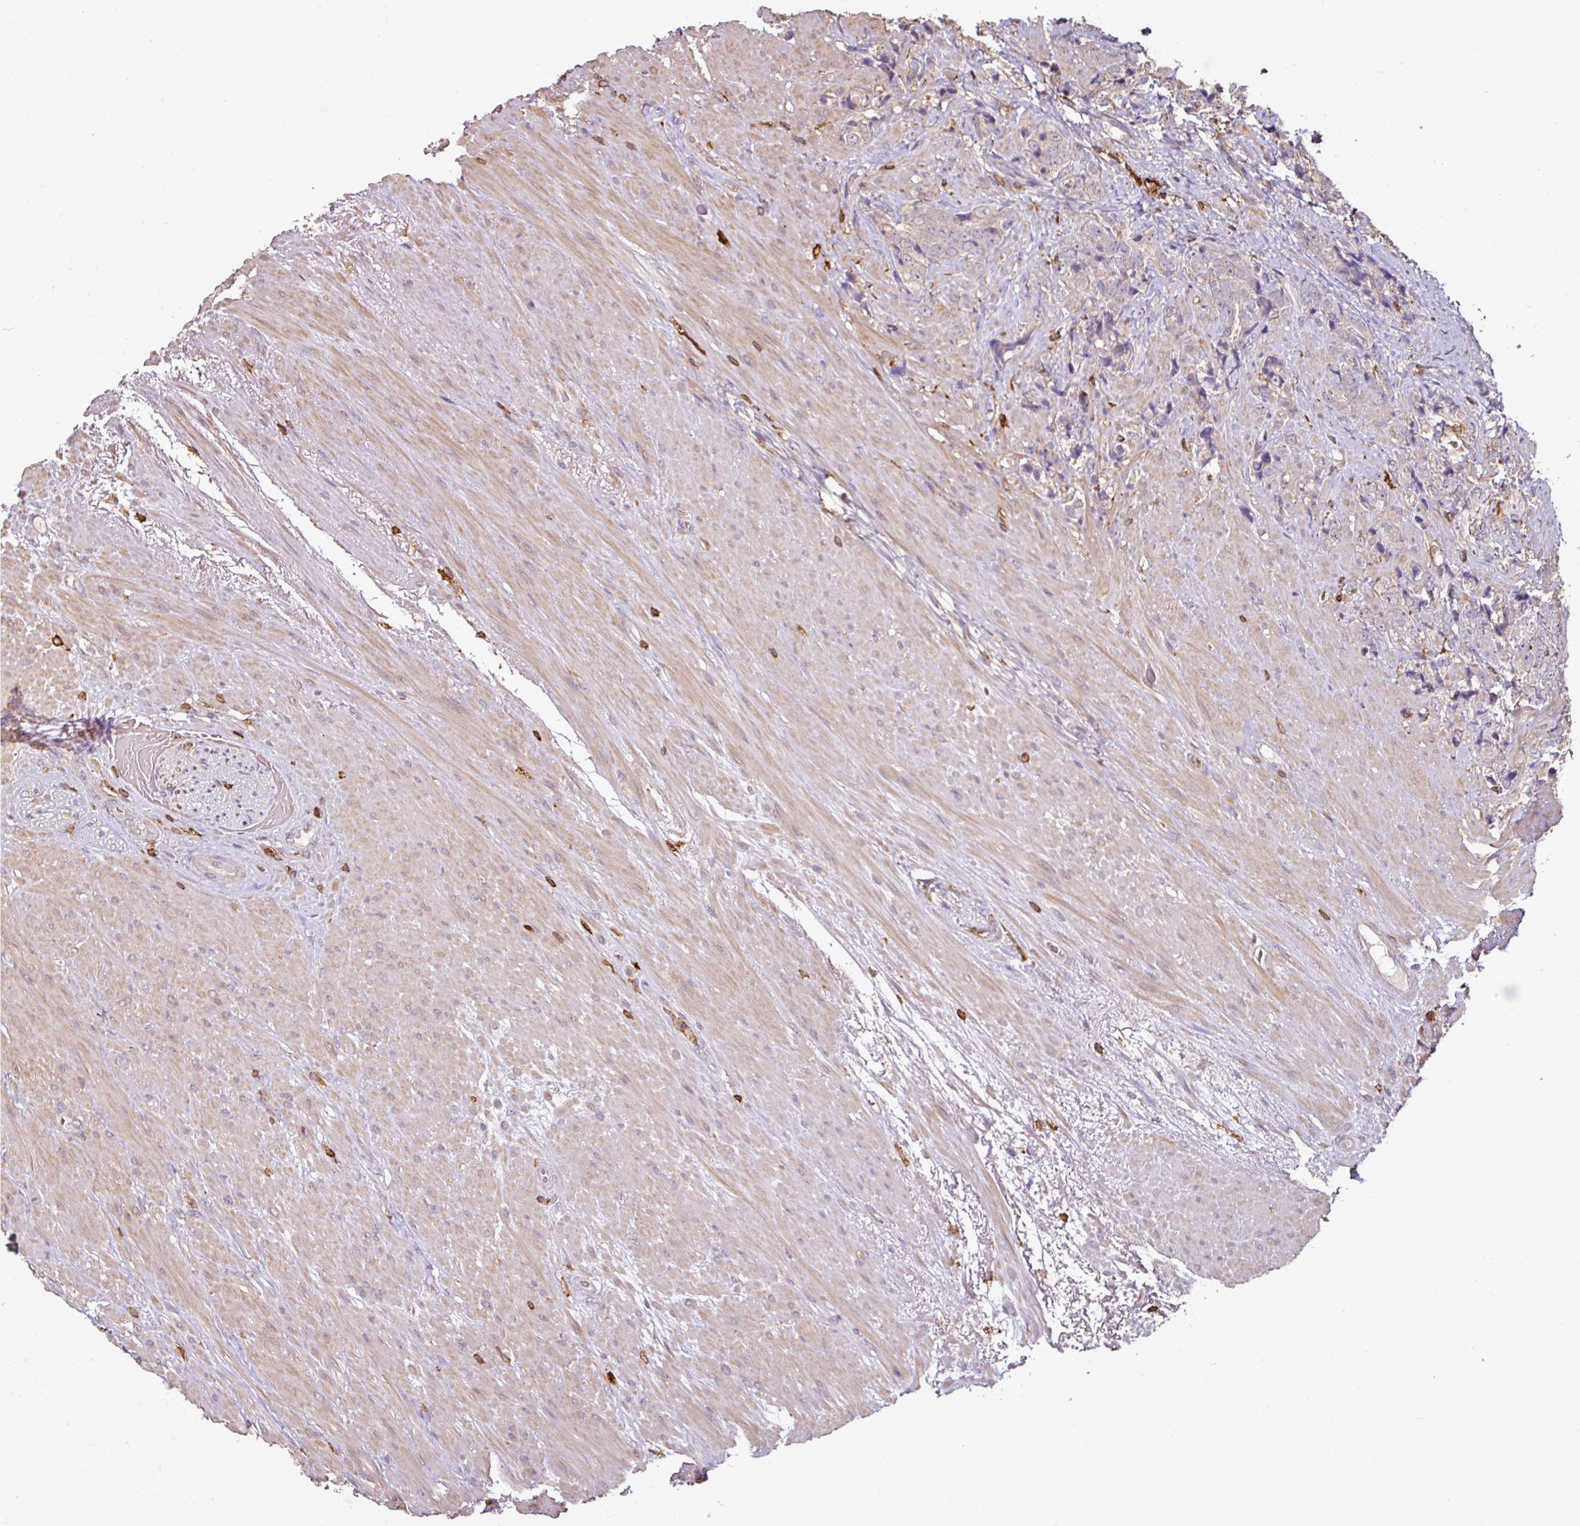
{"staining": {"intensity": "negative", "quantity": "none", "location": "none"}, "tissue": "prostate cancer", "cell_type": "Tumor cells", "image_type": "cancer", "snomed": [{"axis": "morphology", "description": "Adenocarcinoma, High grade"}, {"axis": "topography", "description": "Prostate"}], "caption": "Tumor cells show no significant protein expression in prostate cancer.", "gene": "OLFML2B", "patient": {"sex": "male", "age": 74}}